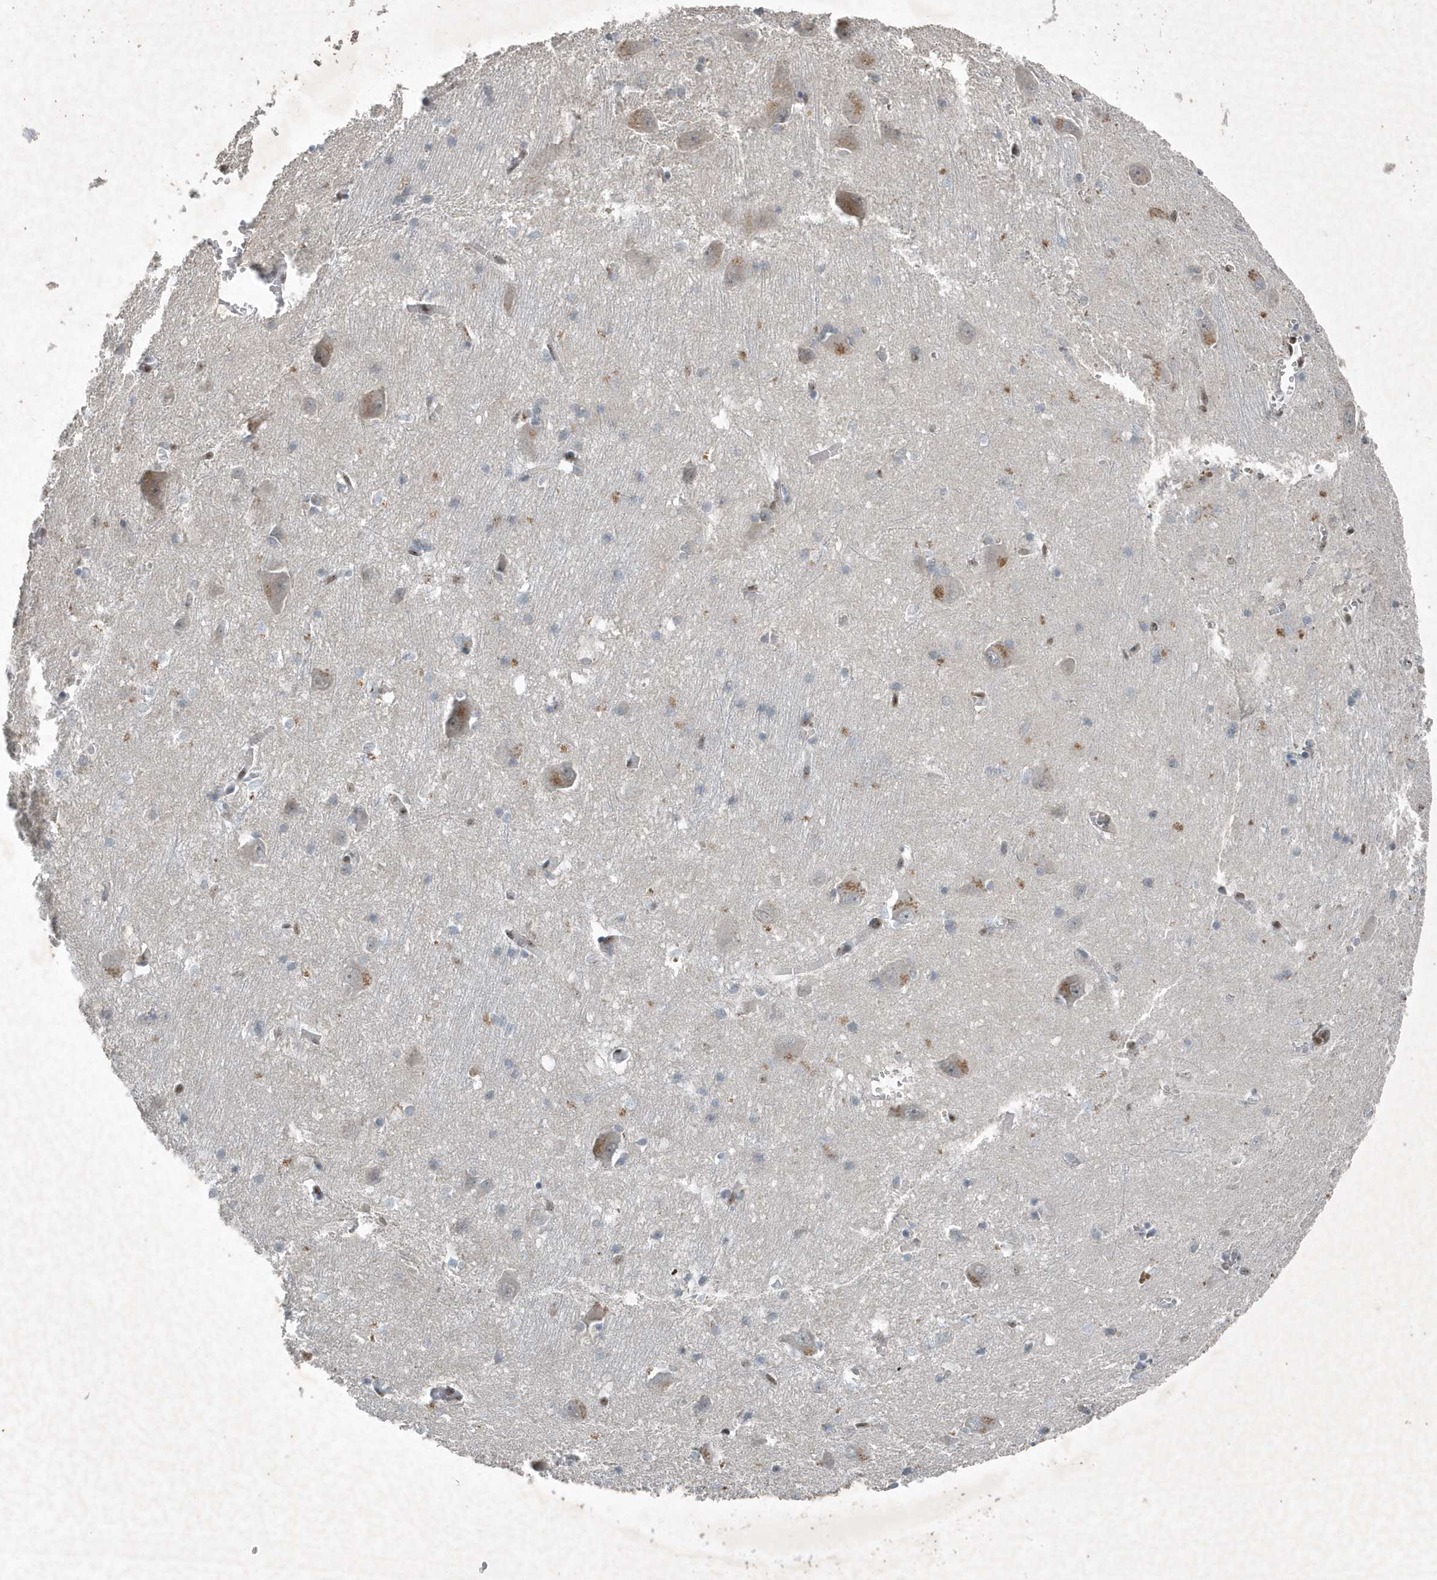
{"staining": {"intensity": "moderate", "quantity": "<25%", "location": "cytoplasmic/membranous"}, "tissue": "caudate", "cell_type": "Glial cells", "image_type": "normal", "snomed": [{"axis": "morphology", "description": "Normal tissue, NOS"}, {"axis": "topography", "description": "Lateral ventricle wall"}], "caption": "Unremarkable caudate exhibits moderate cytoplasmic/membranous staining in about <25% of glial cells, visualized by immunohistochemistry. Nuclei are stained in blue.", "gene": "QTRT2", "patient": {"sex": "male", "age": 37}}